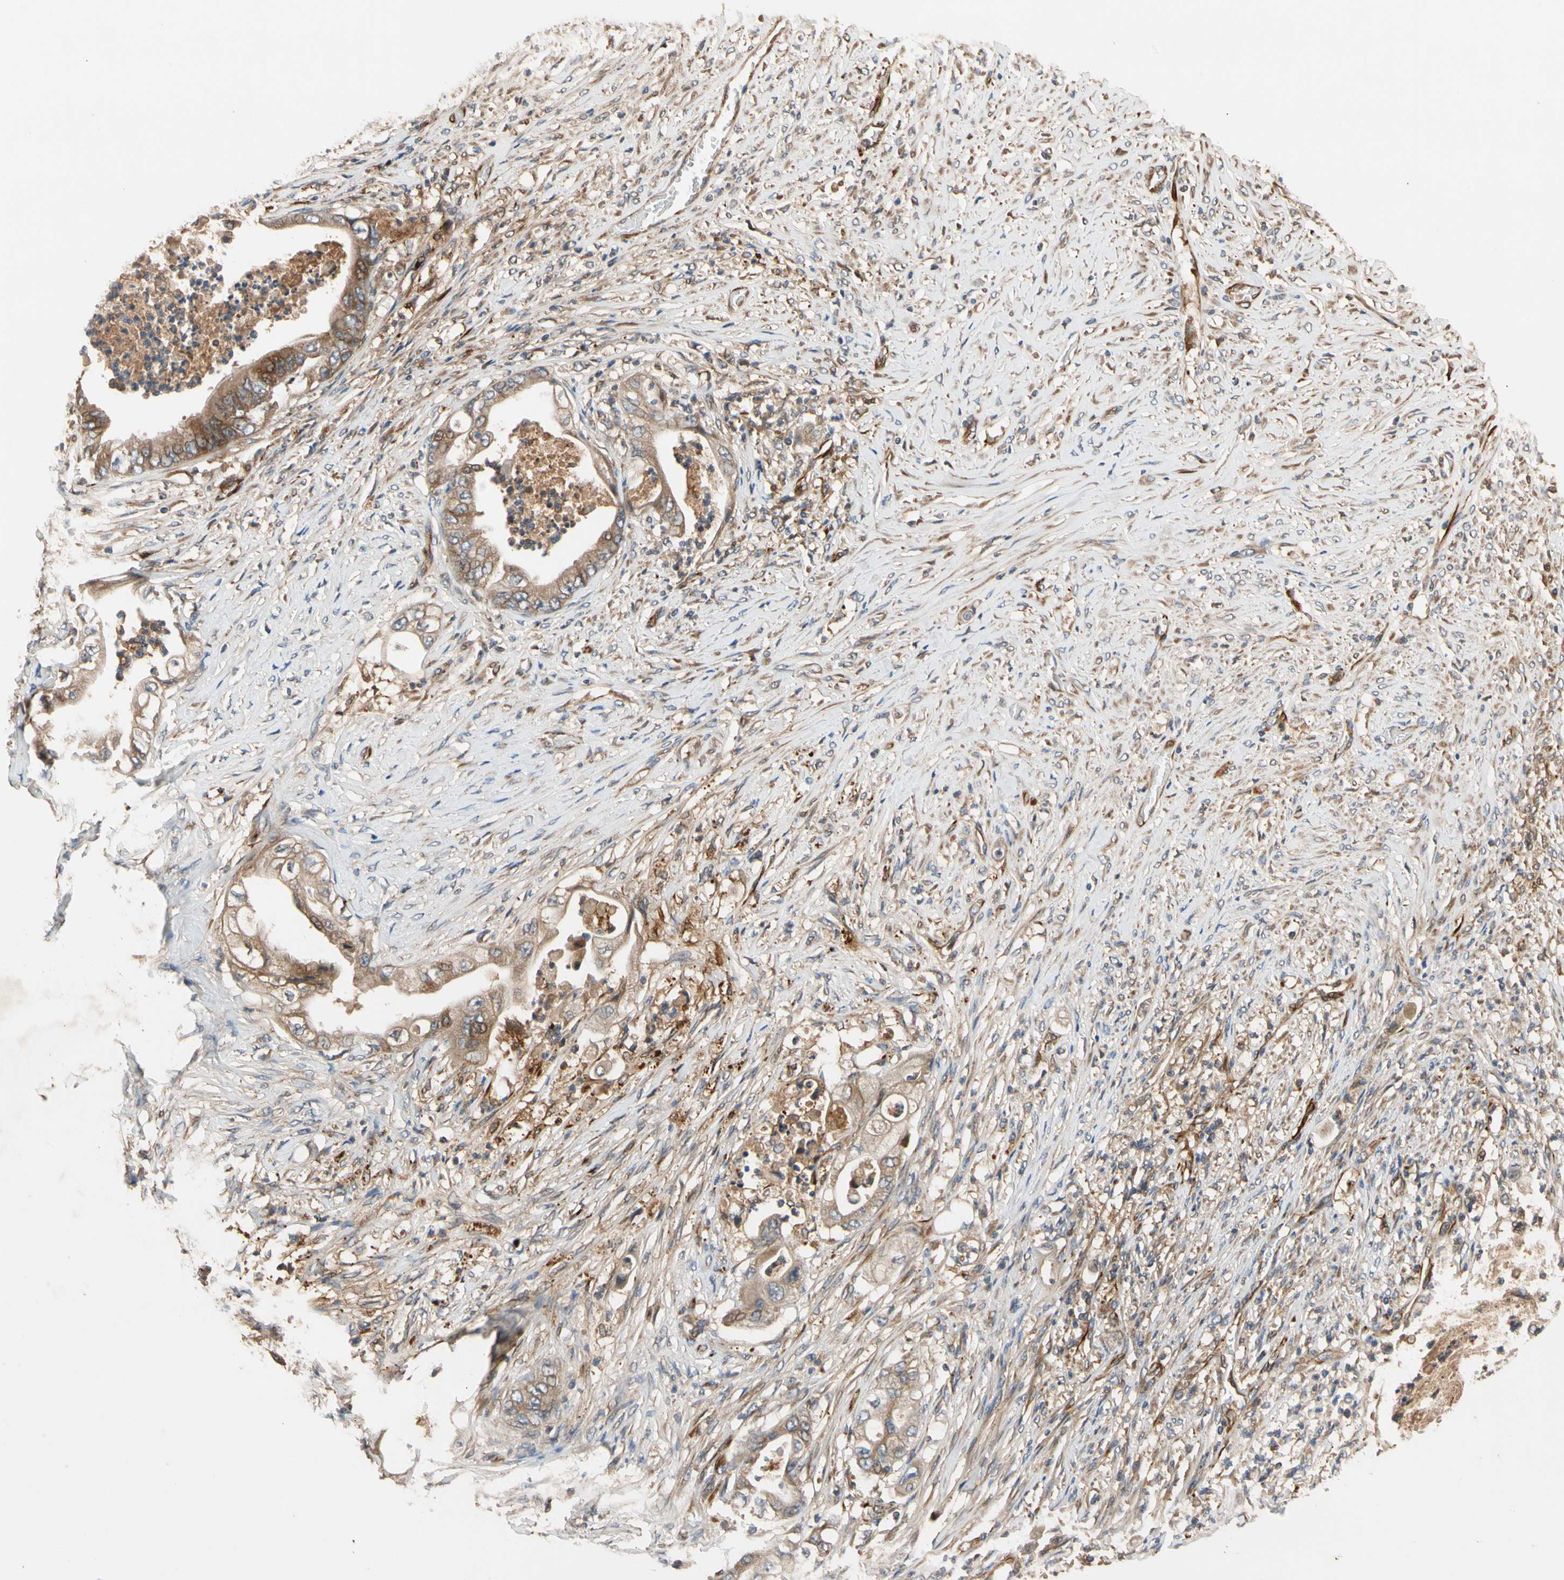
{"staining": {"intensity": "moderate", "quantity": ">75%", "location": "cytoplasmic/membranous"}, "tissue": "stomach cancer", "cell_type": "Tumor cells", "image_type": "cancer", "snomed": [{"axis": "morphology", "description": "Adenocarcinoma, NOS"}, {"axis": "topography", "description": "Stomach"}], "caption": "Brown immunohistochemical staining in stomach cancer exhibits moderate cytoplasmic/membranous positivity in about >75% of tumor cells.", "gene": "FGD6", "patient": {"sex": "female", "age": 73}}